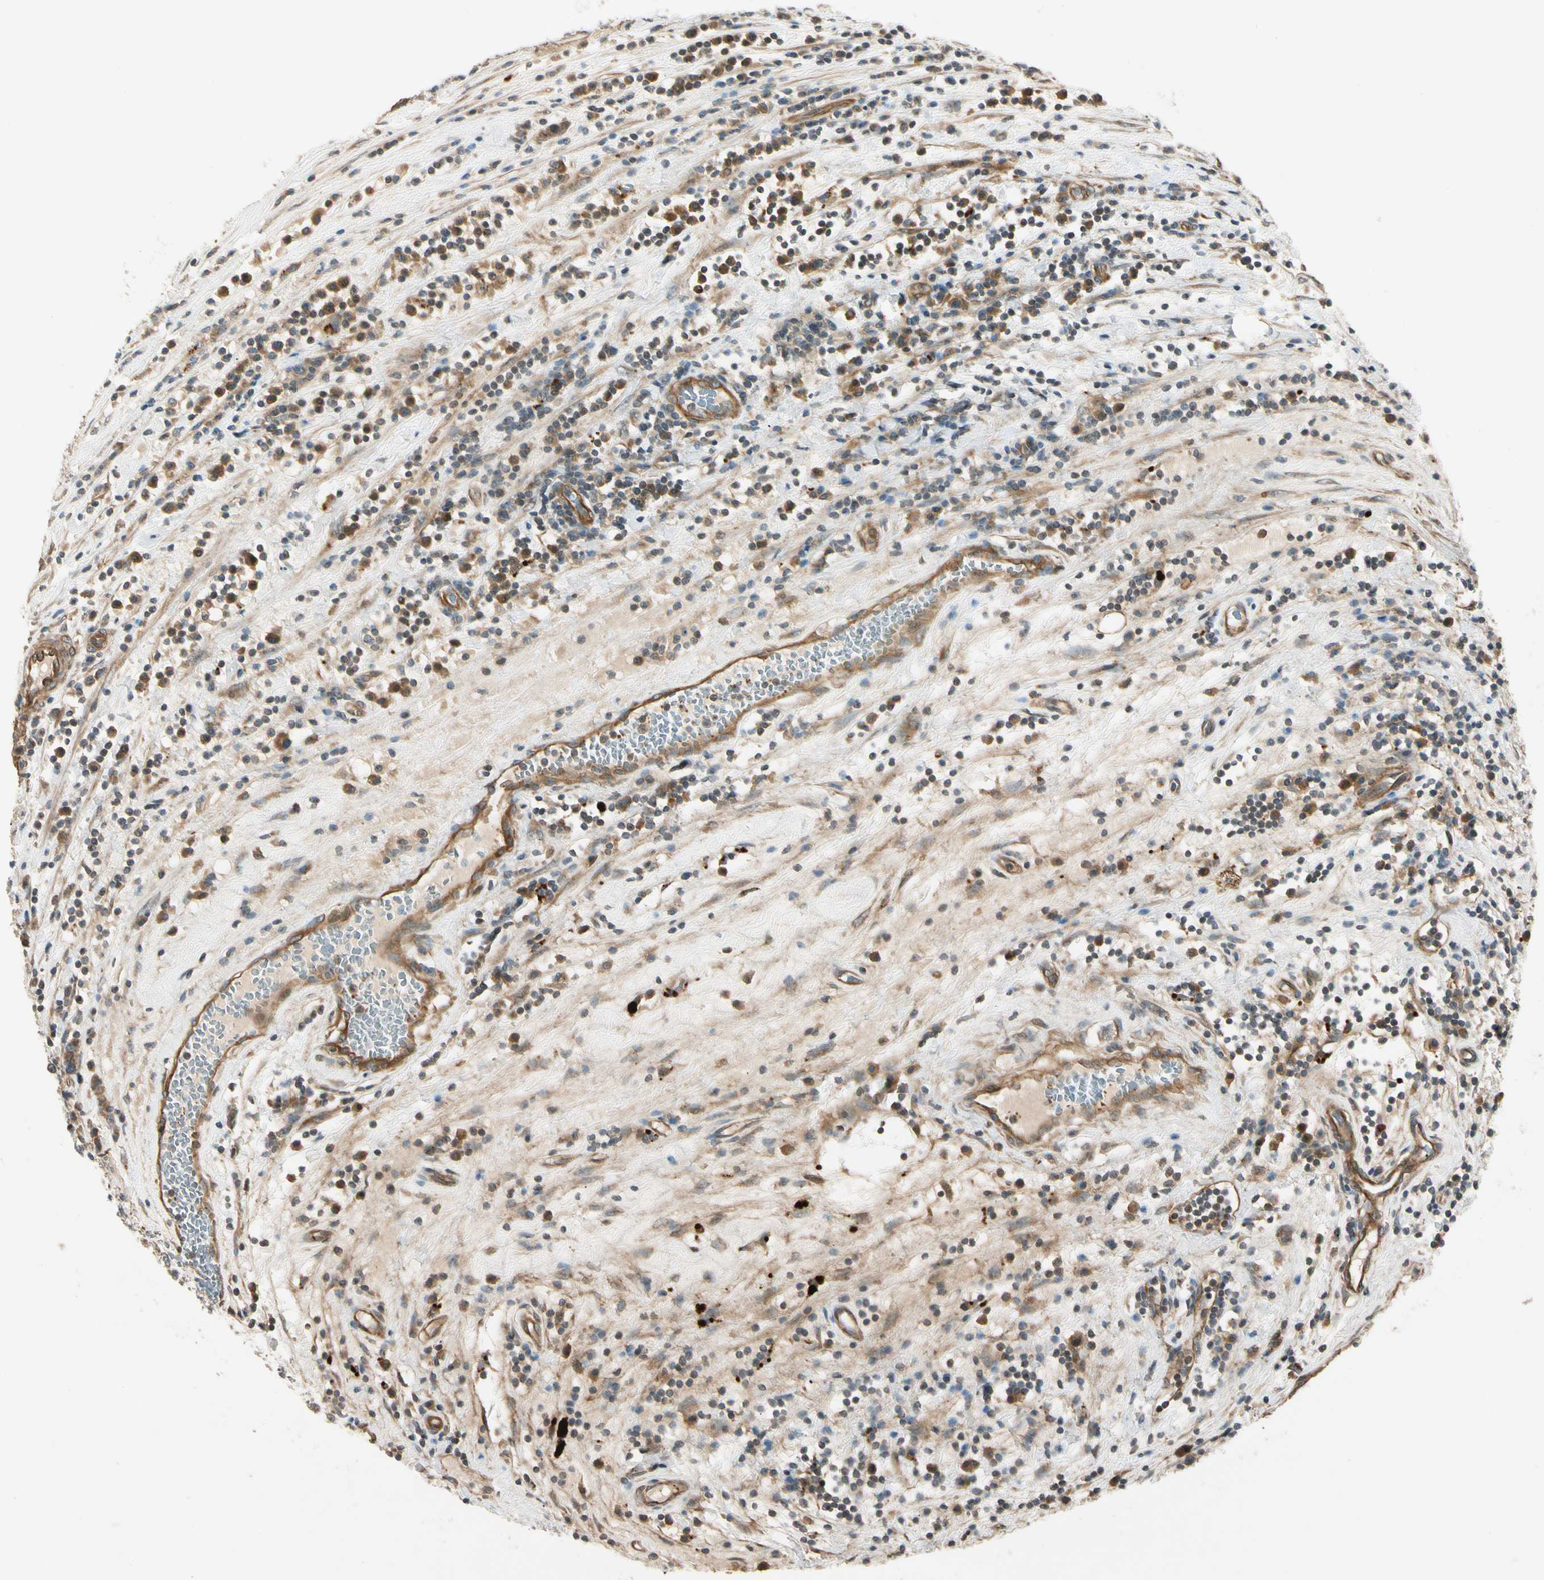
{"staining": {"intensity": "weak", "quantity": ">75%", "location": "cytoplasmic/membranous"}, "tissue": "testis cancer", "cell_type": "Tumor cells", "image_type": "cancer", "snomed": [{"axis": "morphology", "description": "Seminoma, NOS"}, {"axis": "topography", "description": "Testis"}], "caption": "Immunohistochemistry histopathology image of neoplastic tissue: human seminoma (testis) stained using immunohistochemistry (IHC) exhibits low levels of weak protein expression localized specifically in the cytoplasmic/membranous of tumor cells, appearing as a cytoplasmic/membranous brown color.", "gene": "ROCK2", "patient": {"sex": "male", "age": 43}}